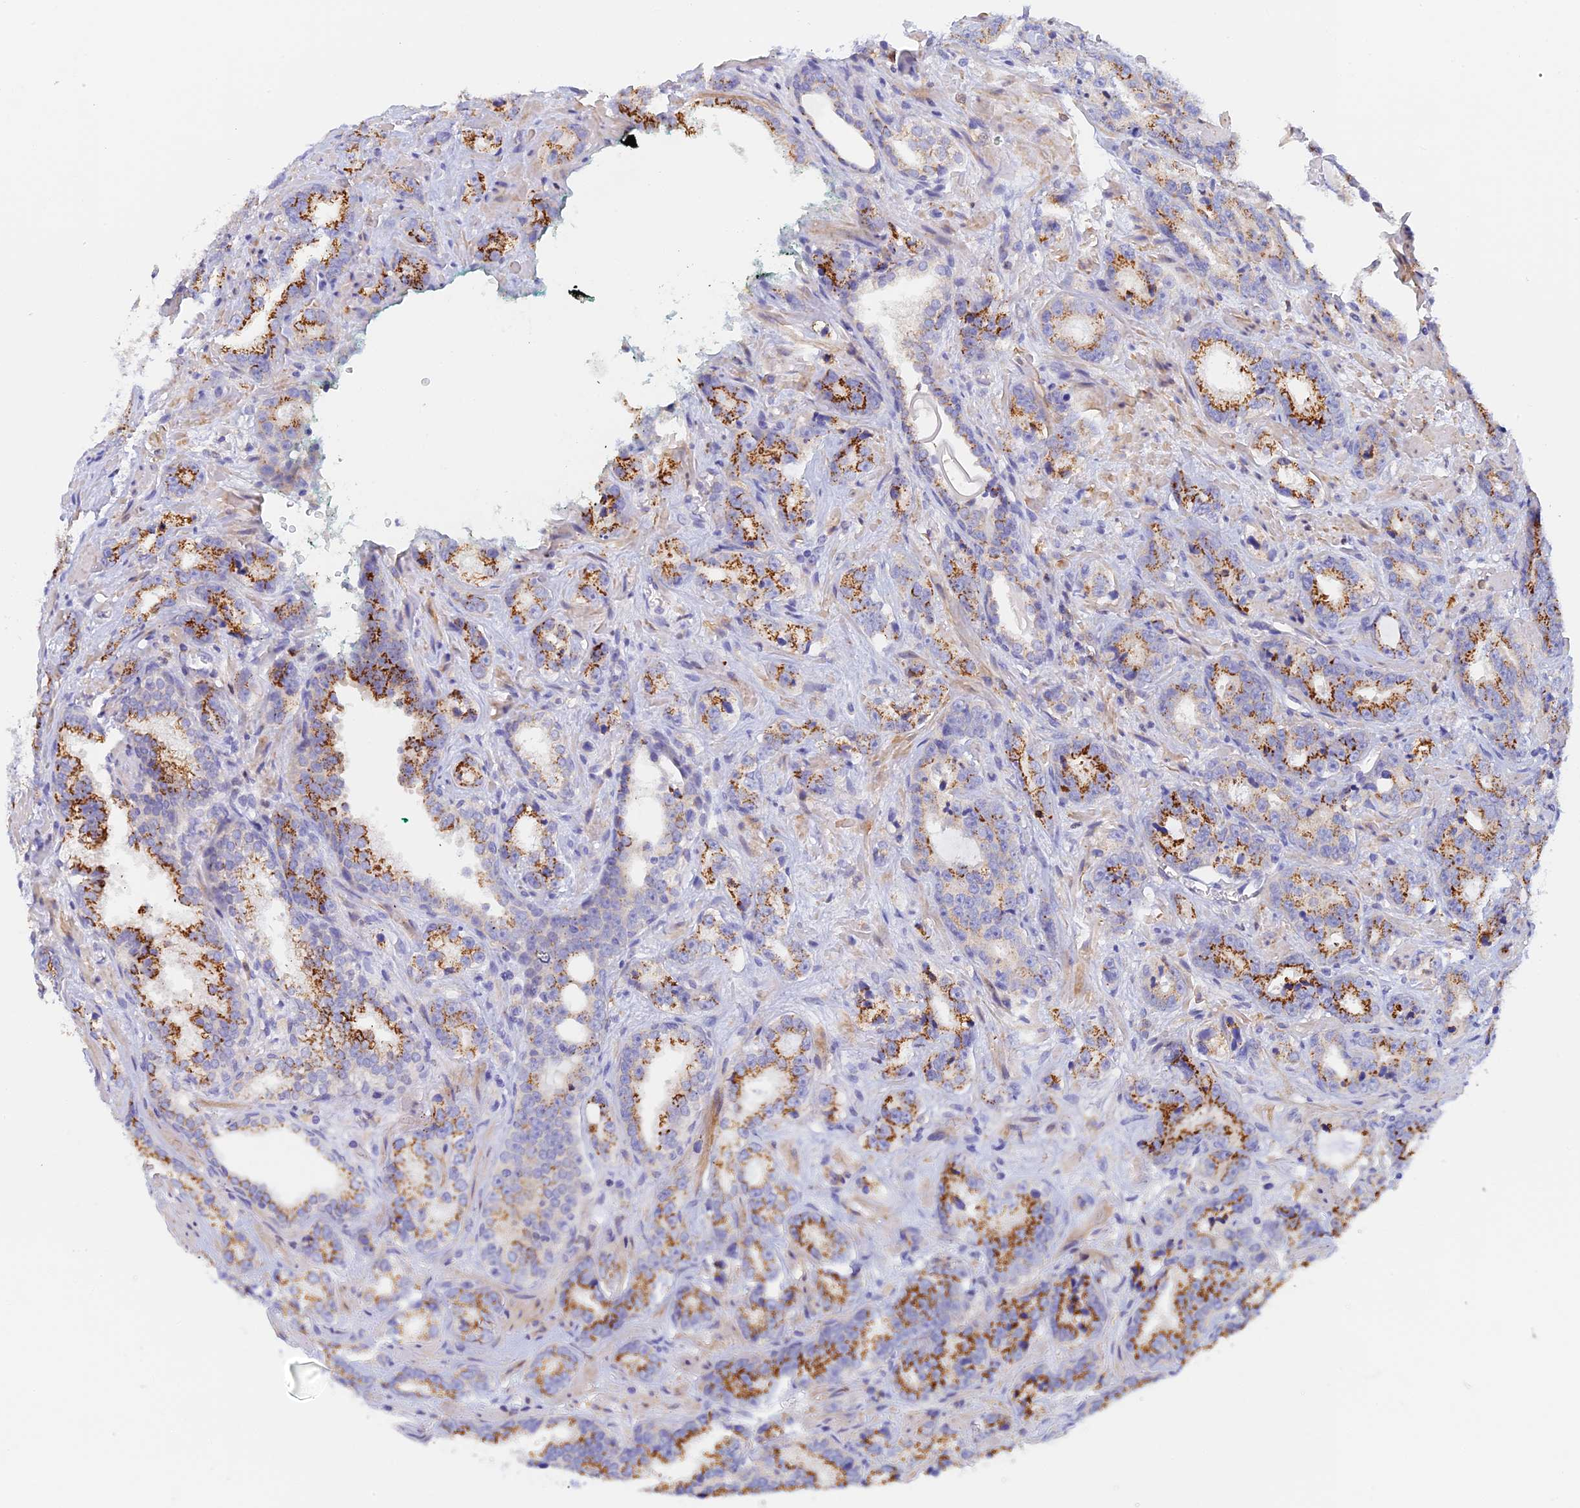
{"staining": {"intensity": "strong", "quantity": ">75%", "location": "cytoplasmic/membranous"}, "tissue": "prostate cancer", "cell_type": "Tumor cells", "image_type": "cancer", "snomed": [{"axis": "morphology", "description": "Adenocarcinoma, High grade"}, {"axis": "topography", "description": "Prostate"}], "caption": "This micrograph reveals immunohistochemistry (IHC) staining of human prostate cancer (high-grade adenocarcinoma), with high strong cytoplasmic/membranous positivity in approximately >75% of tumor cells.", "gene": "SLC24A3", "patient": {"sex": "male", "age": 62}}